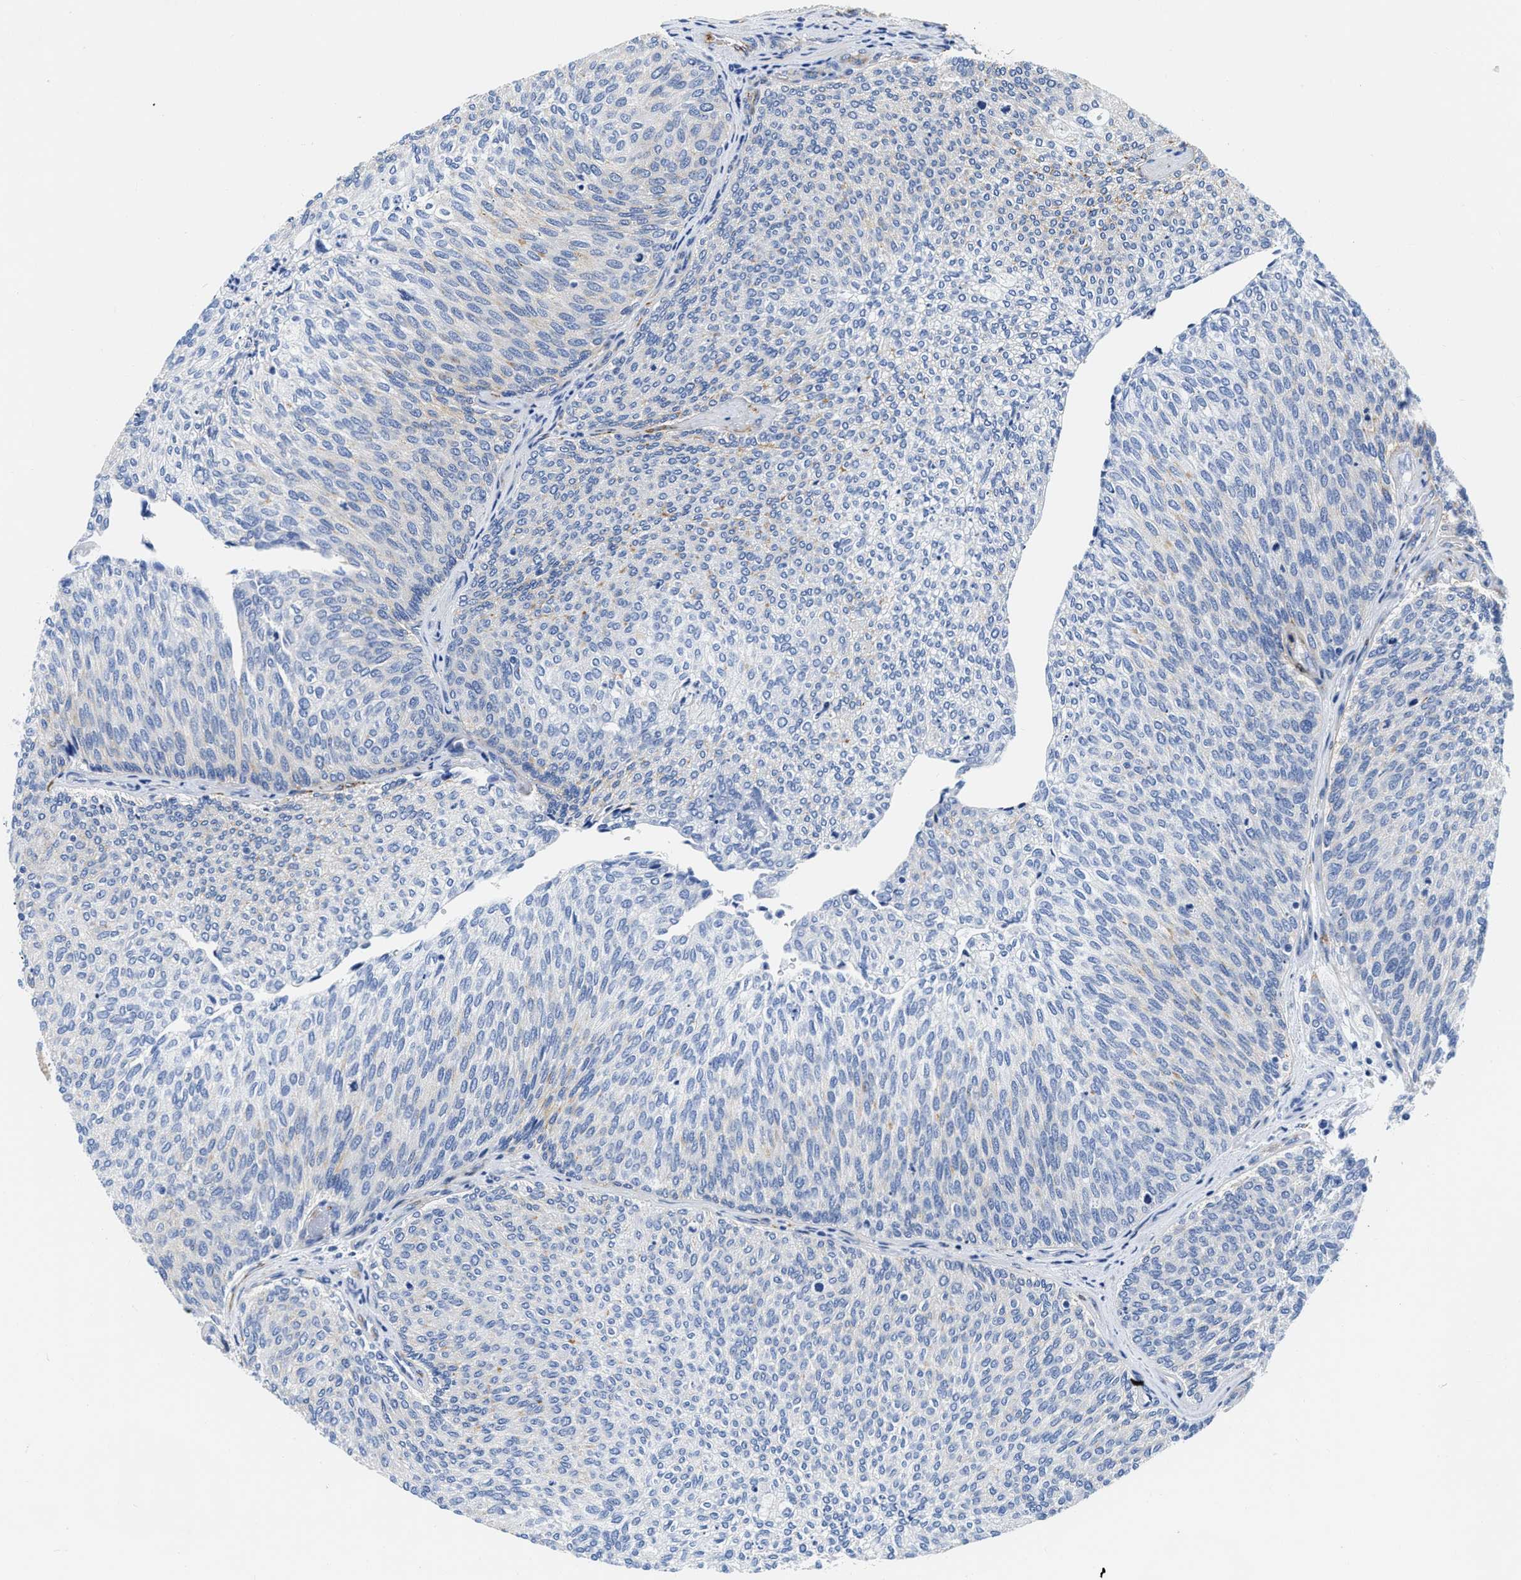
{"staining": {"intensity": "negative", "quantity": "none", "location": "none"}, "tissue": "urothelial cancer", "cell_type": "Tumor cells", "image_type": "cancer", "snomed": [{"axis": "morphology", "description": "Urothelial carcinoma, Low grade"}, {"axis": "topography", "description": "Urinary bladder"}], "caption": "Immunohistochemical staining of human urothelial cancer exhibits no significant positivity in tumor cells.", "gene": "TVP23B", "patient": {"sex": "female", "age": 79}}